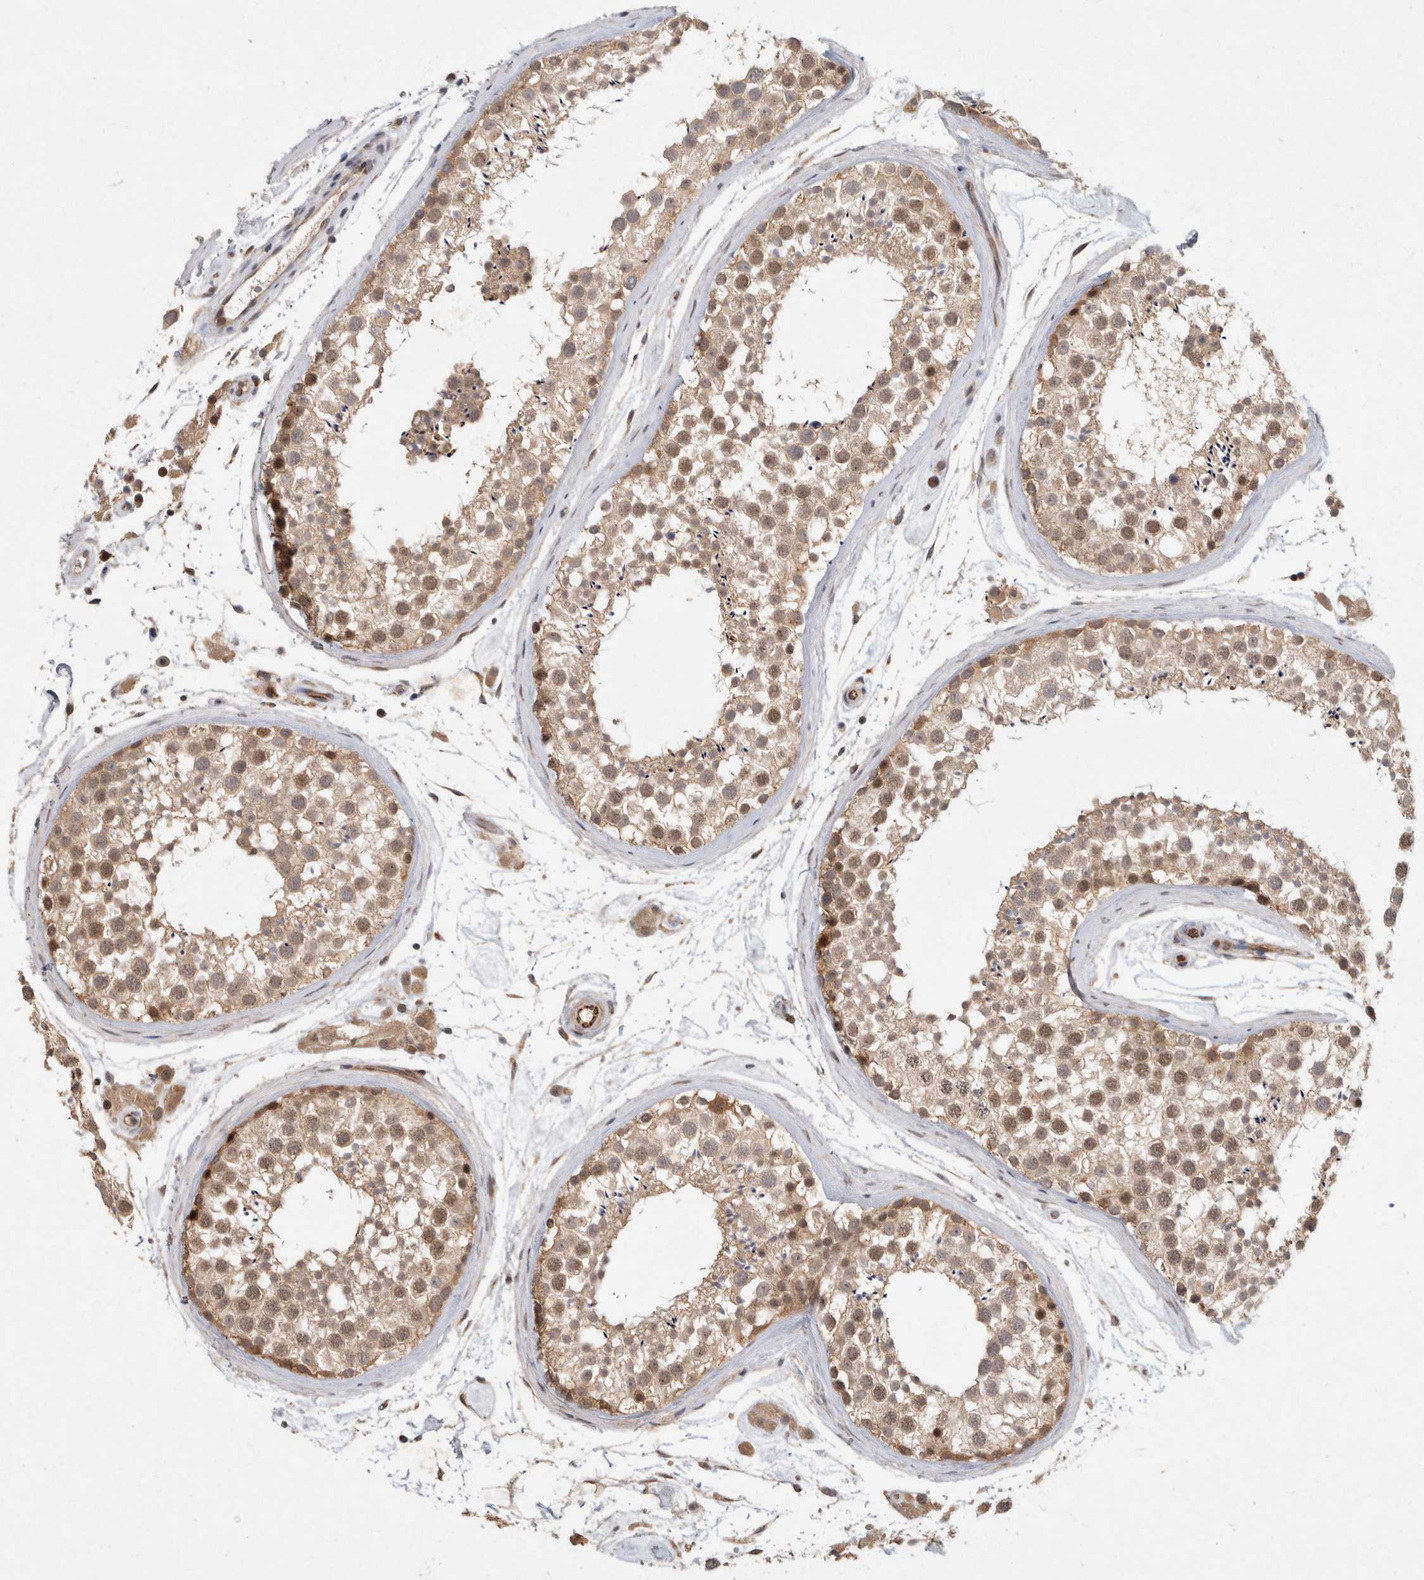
{"staining": {"intensity": "moderate", "quantity": ">75%", "location": "cytoplasmic/membranous,nuclear"}, "tissue": "testis", "cell_type": "Cells in seminiferous ducts", "image_type": "normal", "snomed": [{"axis": "morphology", "description": "Normal tissue, NOS"}, {"axis": "topography", "description": "Testis"}], "caption": "Protein staining of benign testis exhibits moderate cytoplasmic/membranous,nuclear staining in approximately >75% of cells in seminiferous ducts. Using DAB (brown) and hematoxylin (blue) stains, captured at high magnification using brightfield microscopy.", "gene": "CRISPLD1", "patient": {"sex": "male", "age": 46}}